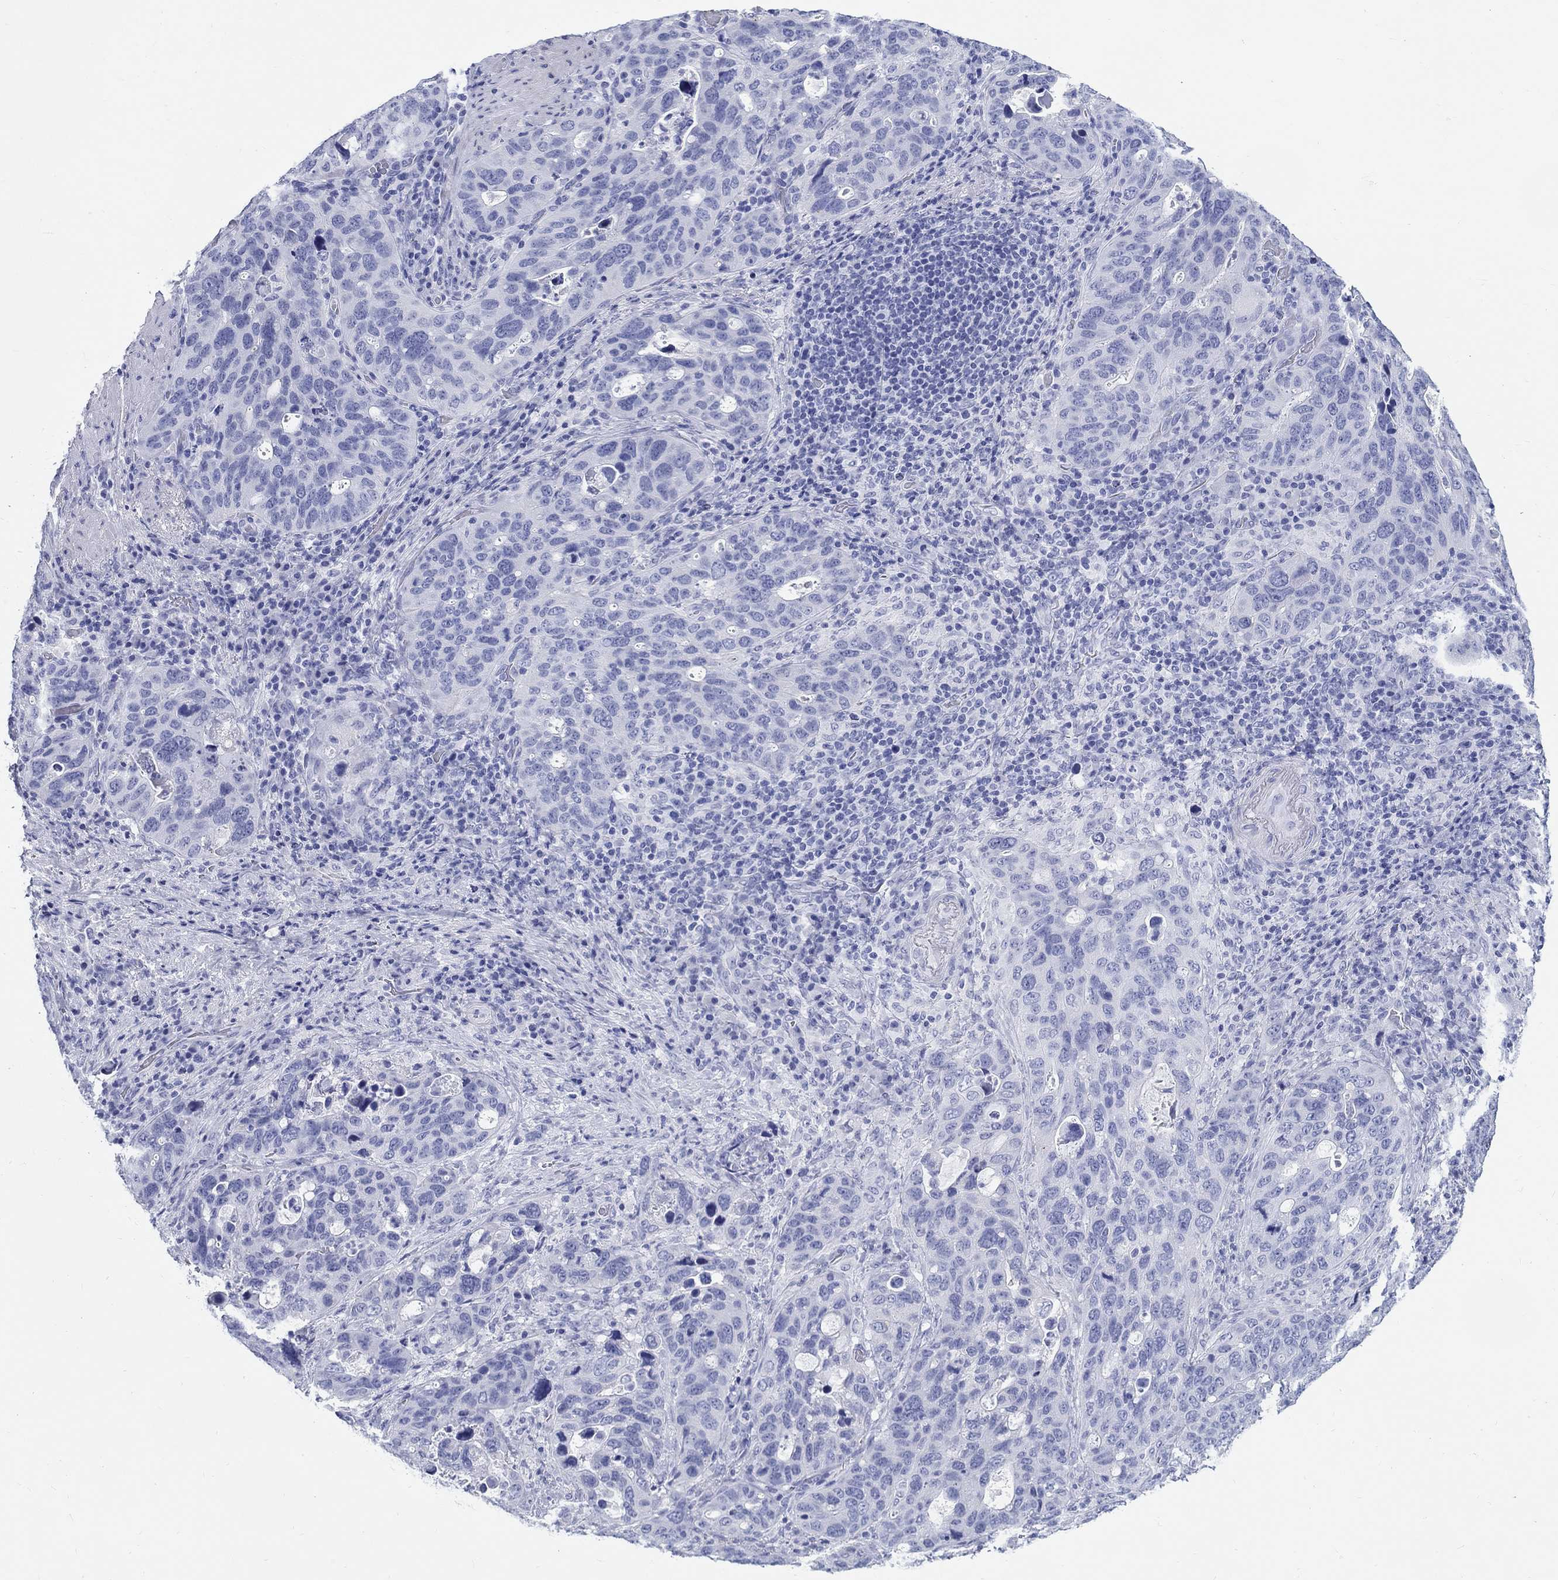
{"staining": {"intensity": "negative", "quantity": "none", "location": "none"}, "tissue": "stomach cancer", "cell_type": "Tumor cells", "image_type": "cancer", "snomed": [{"axis": "morphology", "description": "Adenocarcinoma, NOS"}, {"axis": "topography", "description": "Stomach"}], "caption": "High magnification brightfield microscopy of stomach cancer stained with DAB (3,3'-diaminobenzidine) (brown) and counterstained with hematoxylin (blue): tumor cells show no significant expression.", "gene": "CRYGS", "patient": {"sex": "male", "age": 54}}